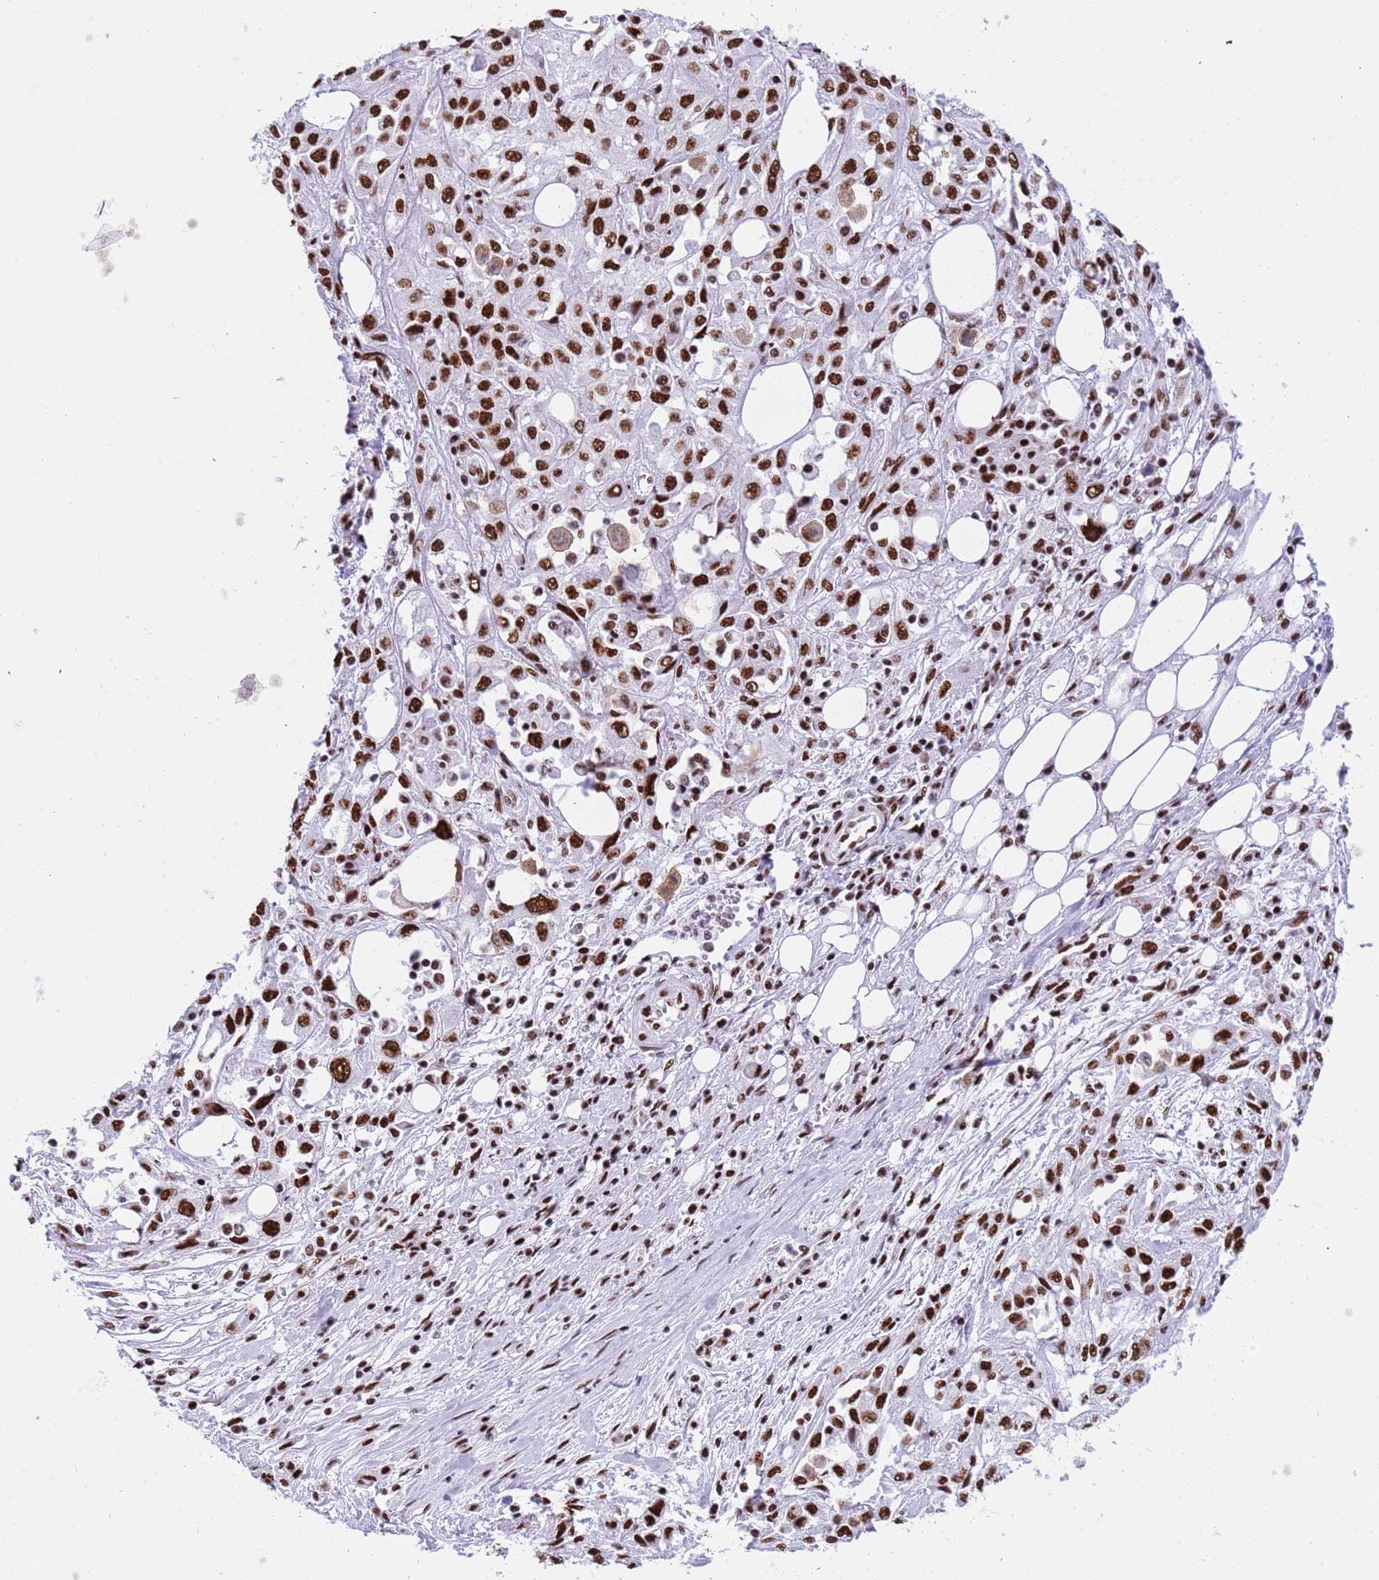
{"staining": {"intensity": "strong", "quantity": ">75%", "location": "nuclear"}, "tissue": "skin cancer", "cell_type": "Tumor cells", "image_type": "cancer", "snomed": [{"axis": "morphology", "description": "Squamous cell carcinoma, NOS"}, {"axis": "morphology", "description": "Squamous cell carcinoma, metastatic, NOS"}, {"axis": "topography", "description": "Skin"}, {"axis": "topography", "description": "Lymph node"}], "caption": "Immunohistochemistry (IHC) micrograph of neoplastic tissue: metastatic squamous cell carcinoma (skin) stained using immunohistochemistry demonstrates high levels of strong protein expression localized specifically in the nuclear of tumor cells, appearing as a nuclear brown color.", "gene": "RALY", "patient": {"sex": "male", "age": 75}}